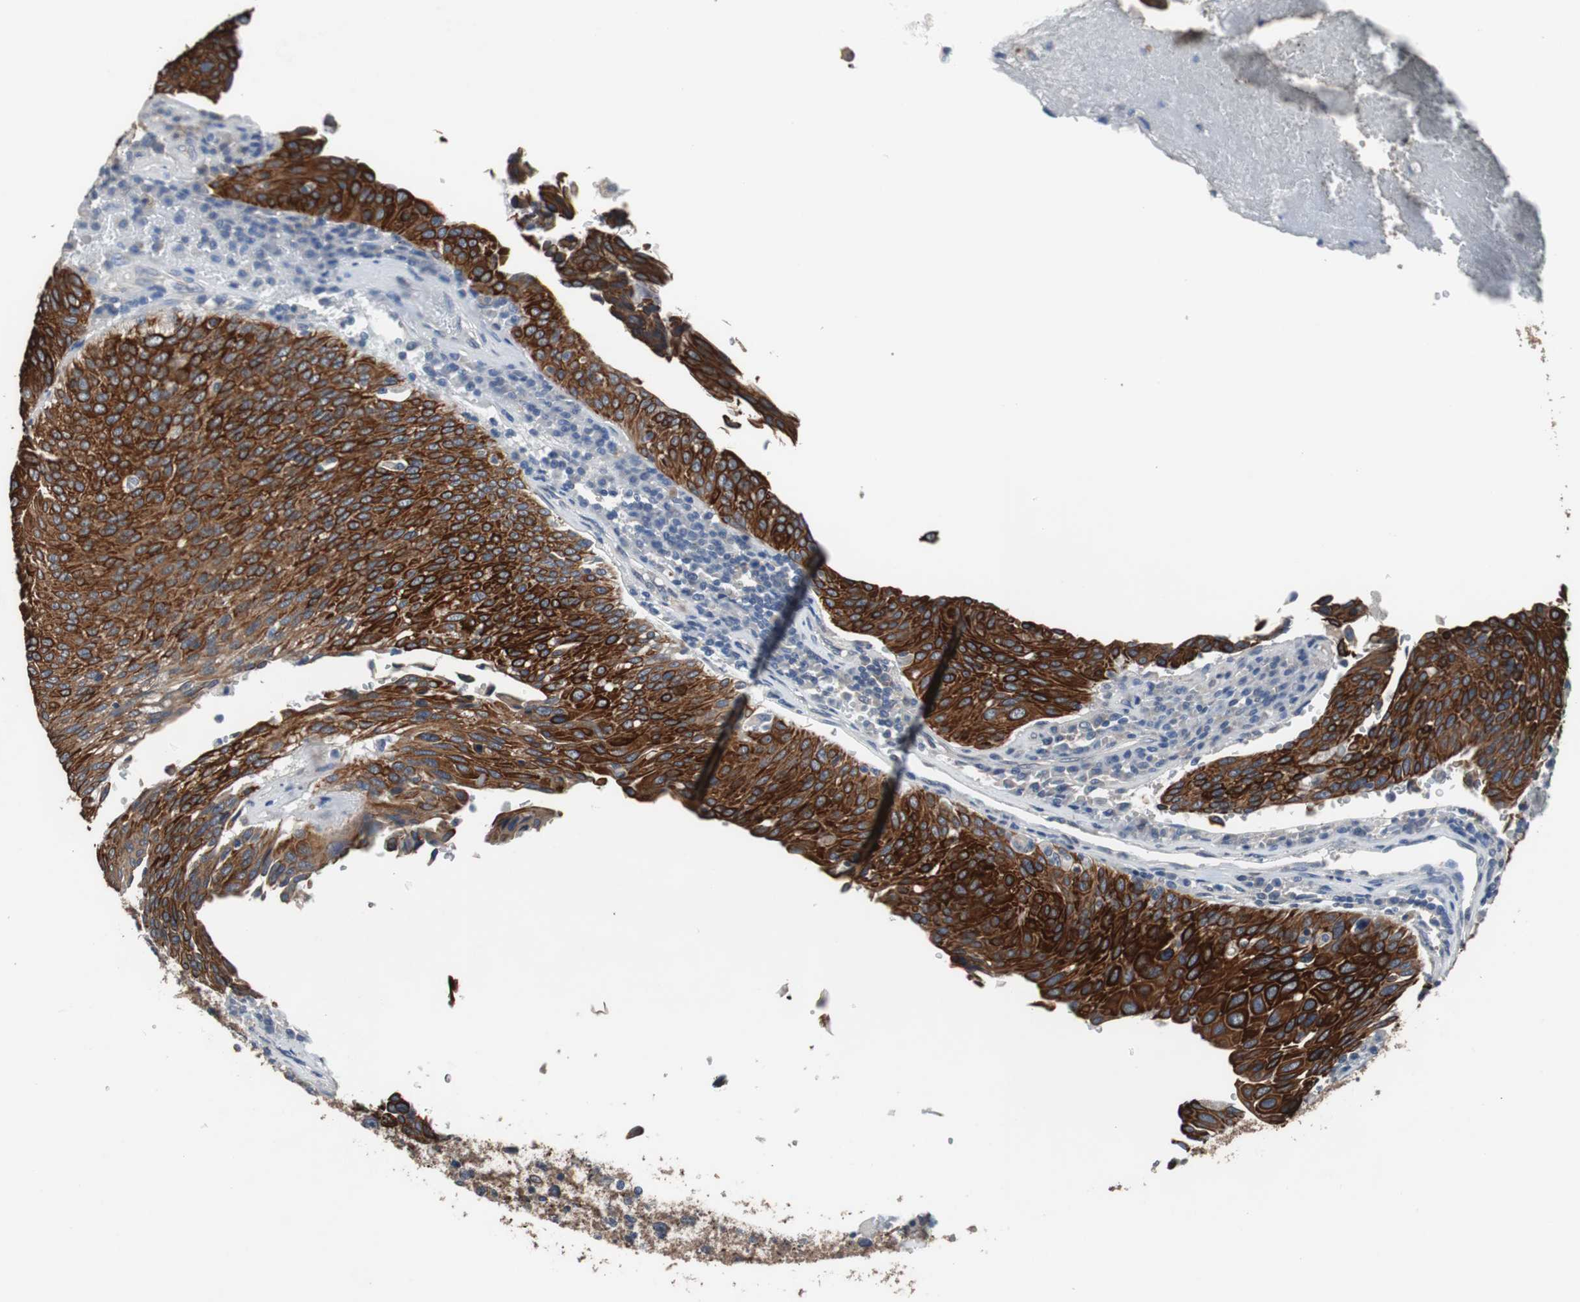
{"staining": {"intensity": "strong", "quantity": ">75%", "location": "cytoplasmic/membranous"}, "tissue": "urothelial cancer", "cell_type": "Tumor cells", "image_type": "cancer", "snomed": [{"axis": "morphology", "description": "Urothelial carcinoma, High grade"}, {"axis": "topography", "description": "Urinary bladder"}], "caption": "Strong cytoplasmic/membranous staining is seen in approximately >75% of tumor cells in urothelial carcinoma (high-grade).", "gene": "USP10", "patient": {"sex": "male", "age": 66}}